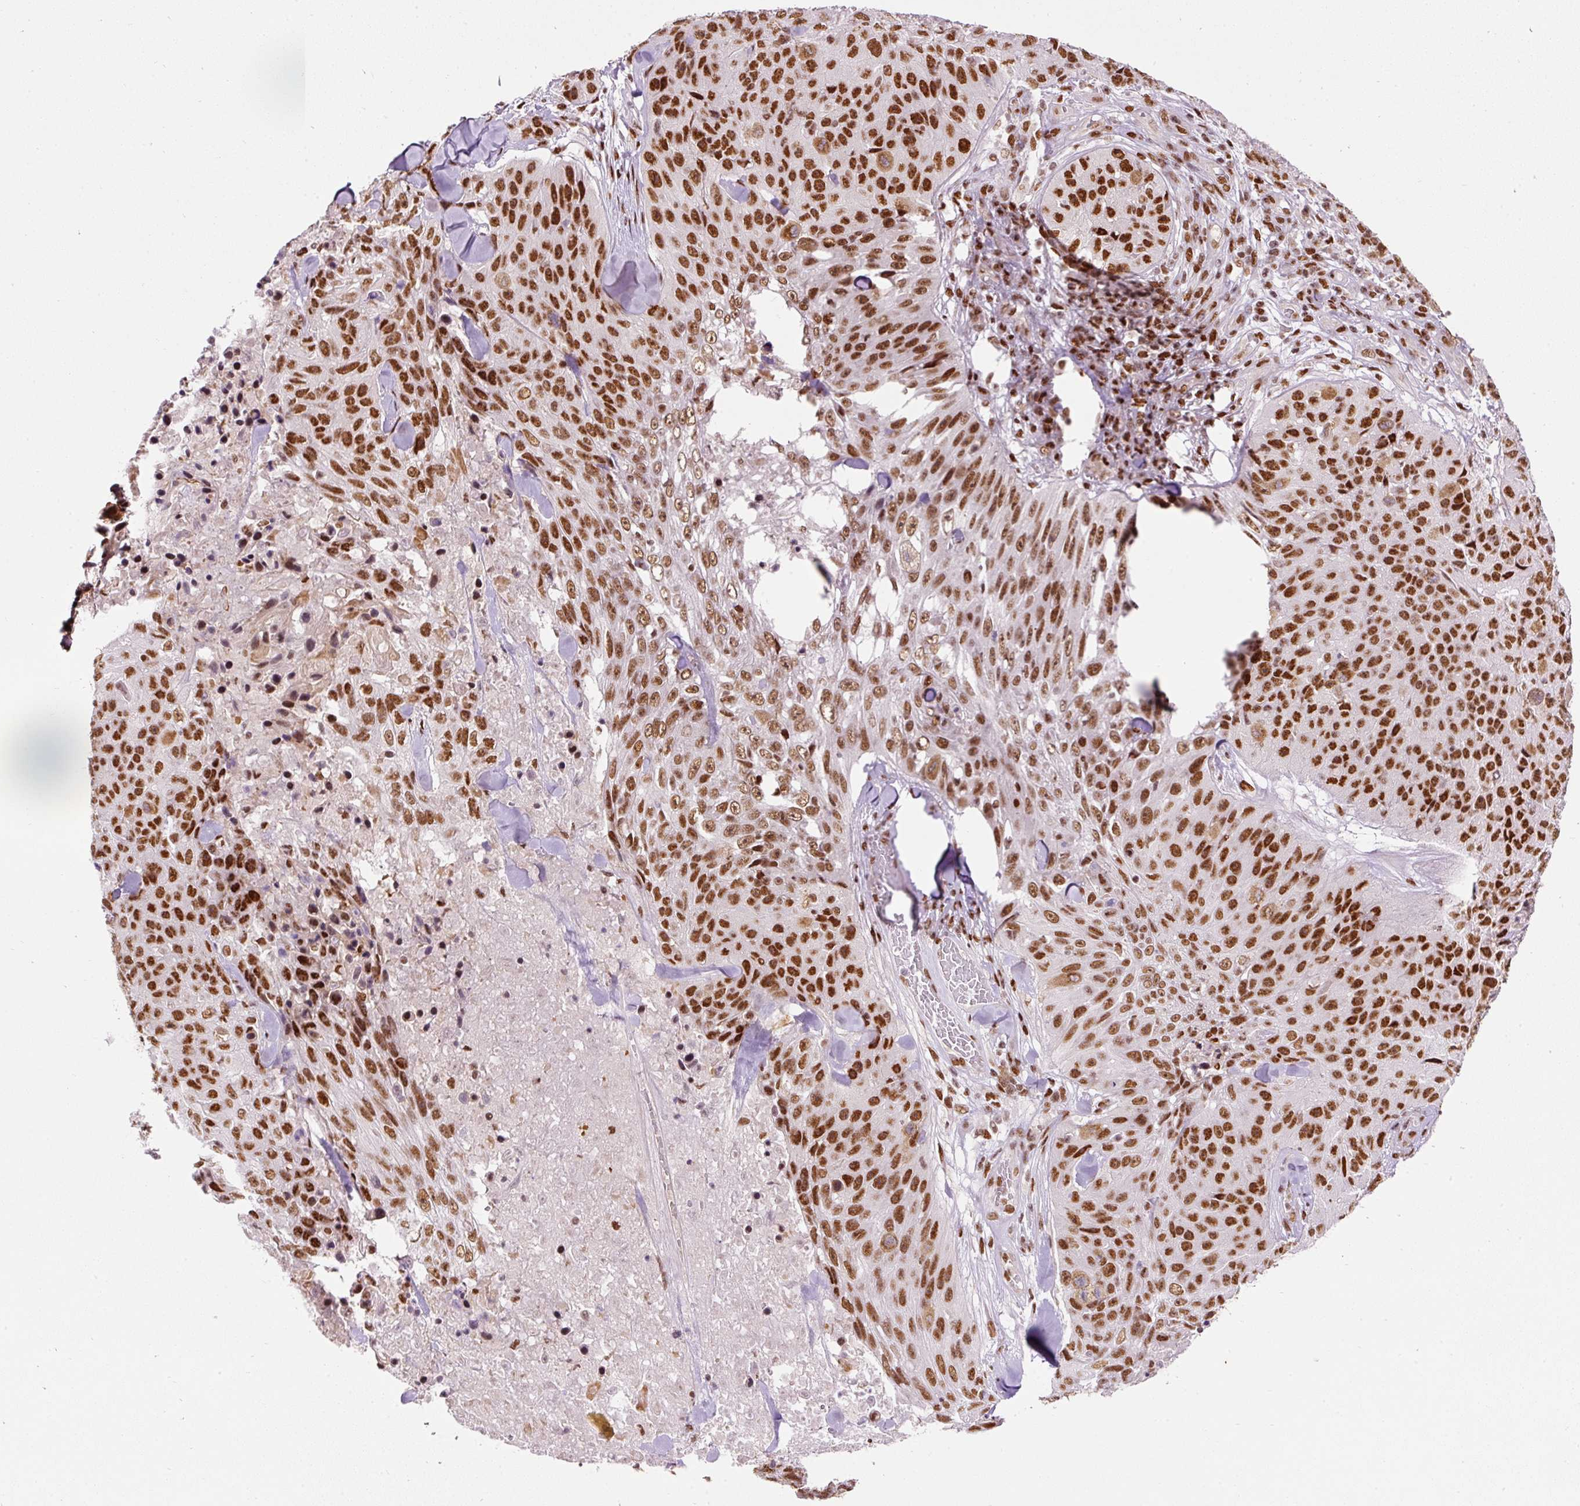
{"staining": {"intensity": "strong", "quantity": ">75%", "location": "nuclear"}, "tissue": "skin cancer", "cell_type": "Tumor cells", "image_type": "cancer", "snomed": [{"axis": "morphology", "description": "Squamous cell carcinoma, NOS"}, {"axis": "topography", "description": "Skin"}], "caption": "A micrograph showing strong nuclear positivity in approximately >75% of tumor cells in skin cancer (squamous cell carcinoma), as visualized by brown immunohistochemical staining.", "gene": "HNRNPC", "patient": {"sex": "female", "age": 87}}